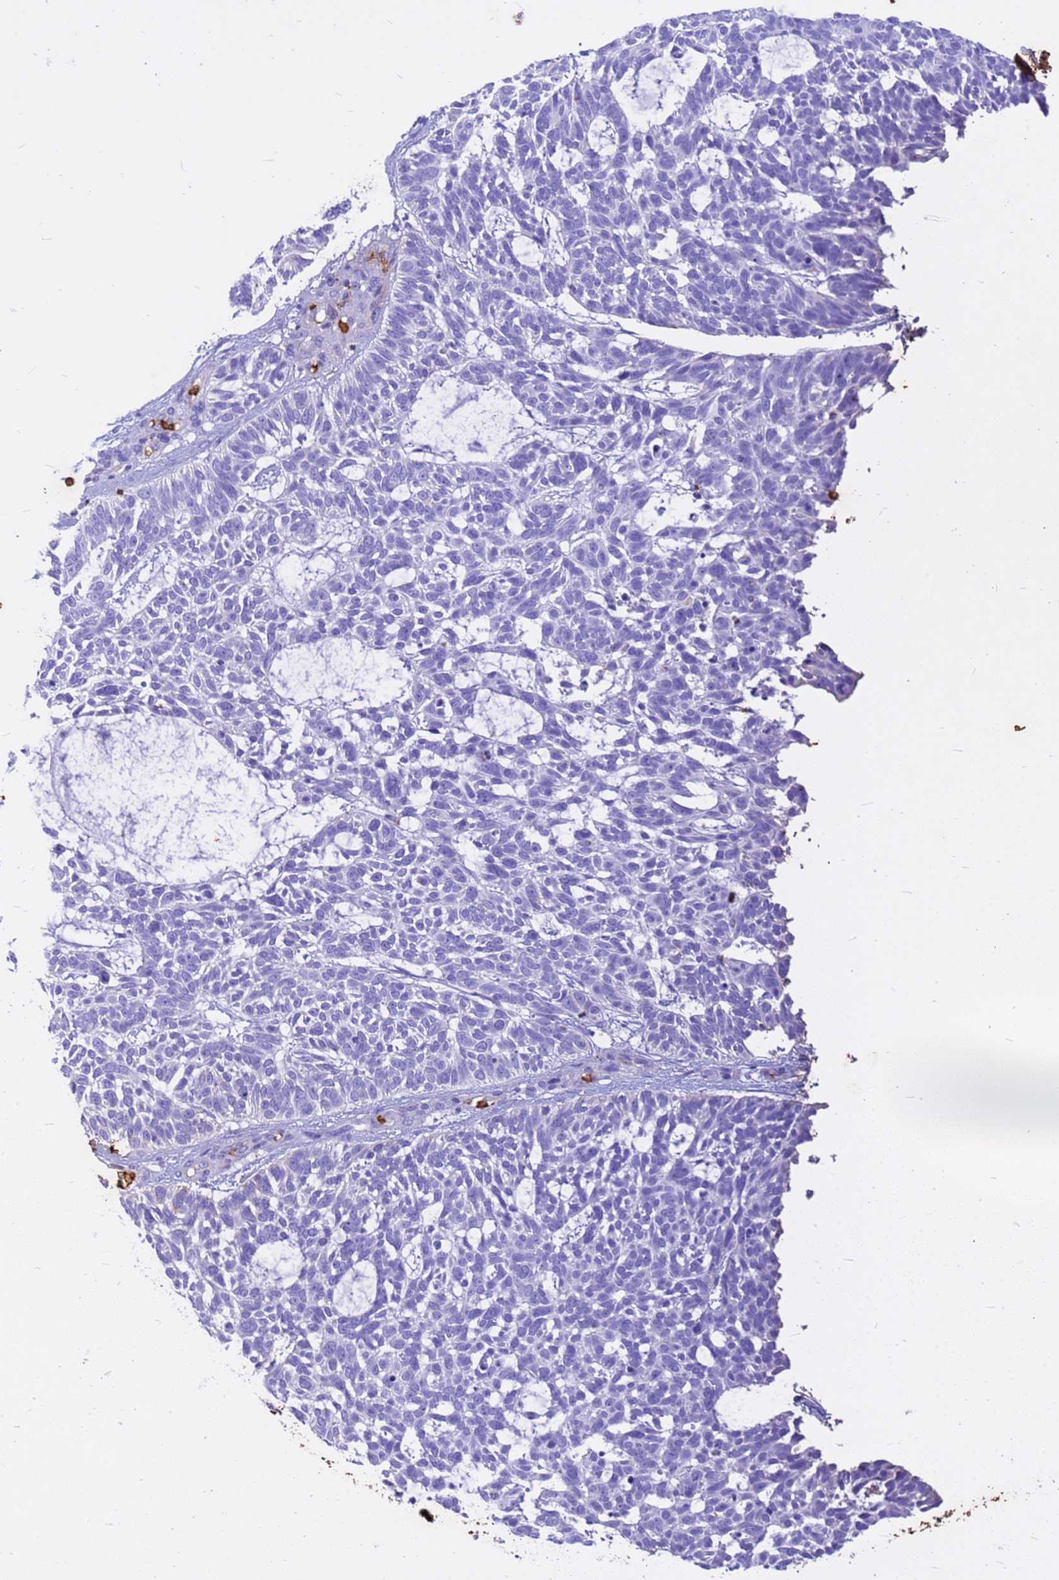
{"staining": {"intensity": "negative", "quantity": "none", "location": "none"}, "tissue": "skin cancer", "cell_type": "Tumor cells", "image_type": "cancer", "snomed": [{"axis": "morphology", "description": "Basal cell carcinoma"}, {"axis": "topography", "description": "Skin"}], "caption": "Tumor cells are negative for brown protein staining in skin basal cell carcinoma.", "gene": "HBA2", "patient": {"sex": "male", "age": 88}}